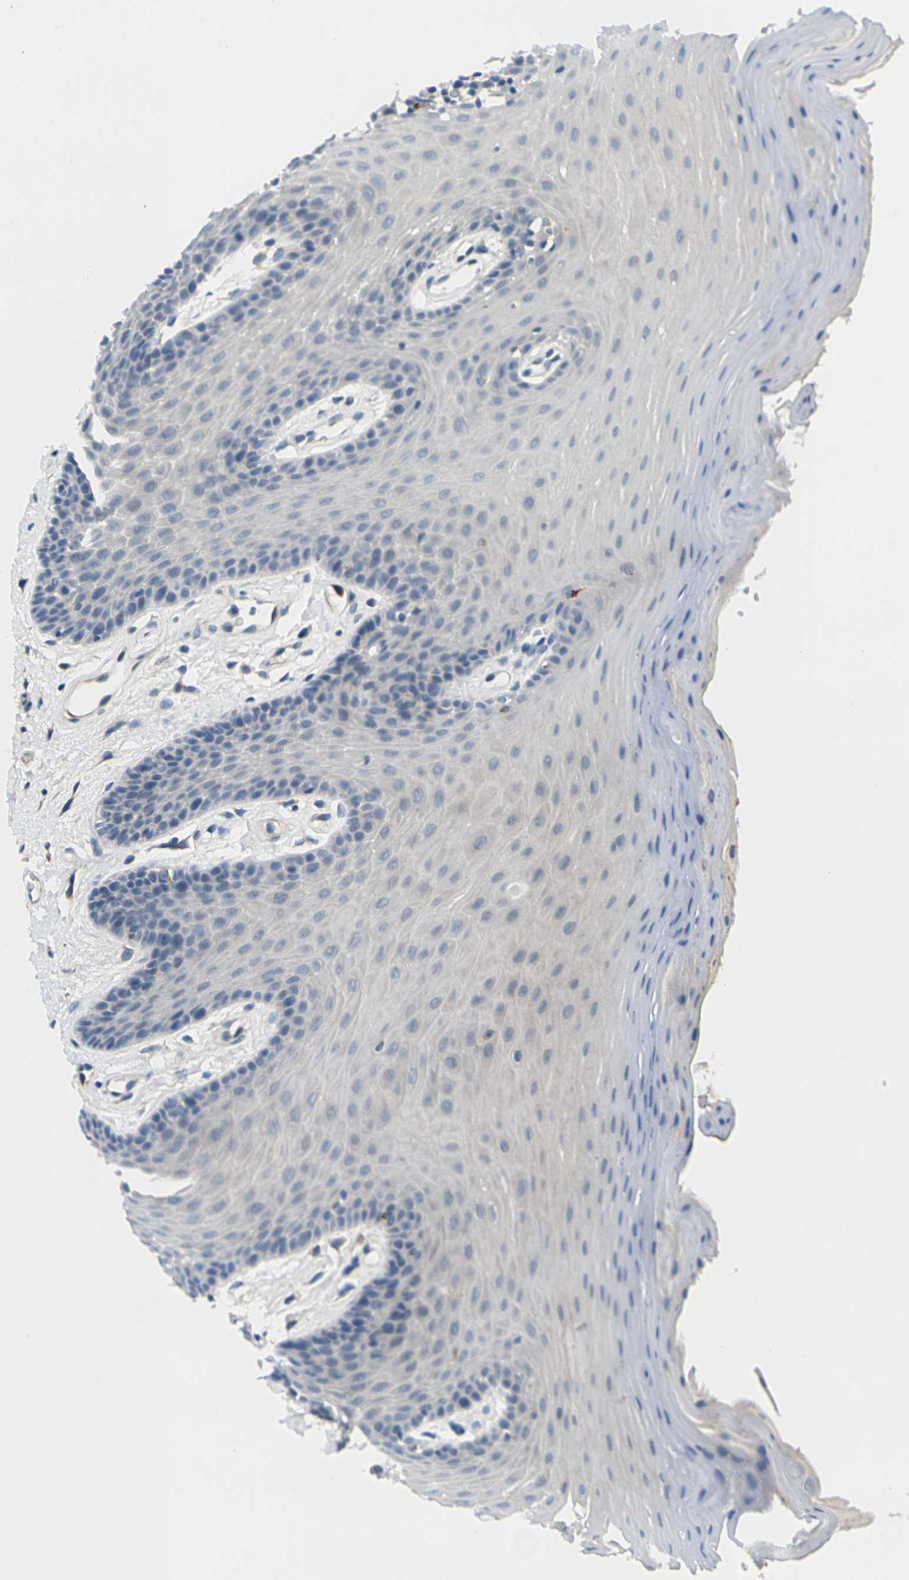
{"staining": {"intensity": "negative", "quantity": "none", "location": "none"}, "tissue": "oral mucosa", "cell_type": "Squamous epithelial cells", "image_type": "normal", "snomed": [{"axis": "morphology", "description": "Normal tissue, NOS"}, {"axis": "morphology", "description": "Squamous cell carcinoma, NOS"}, {"axis": "topography", "description": "Skeletal muscle"}, {"axis": "topography", "description": "Adipose tissue"}, {"axis": "topography", "description": "Vascular tissue"}, {"axis": "topography", "description": "Oral tissue"}, {"axis": "topography", "description": "Peripheral nerve tissue"}, {"axis": "topography", "description": "Head-Neck"}], "caption": "This is an IHC histopathology image of benign oral mucosa. There is no staining in squamous epithelial cells.", "gene": "CYP2C8", "patient": {"sex": "male", "age": 71}}